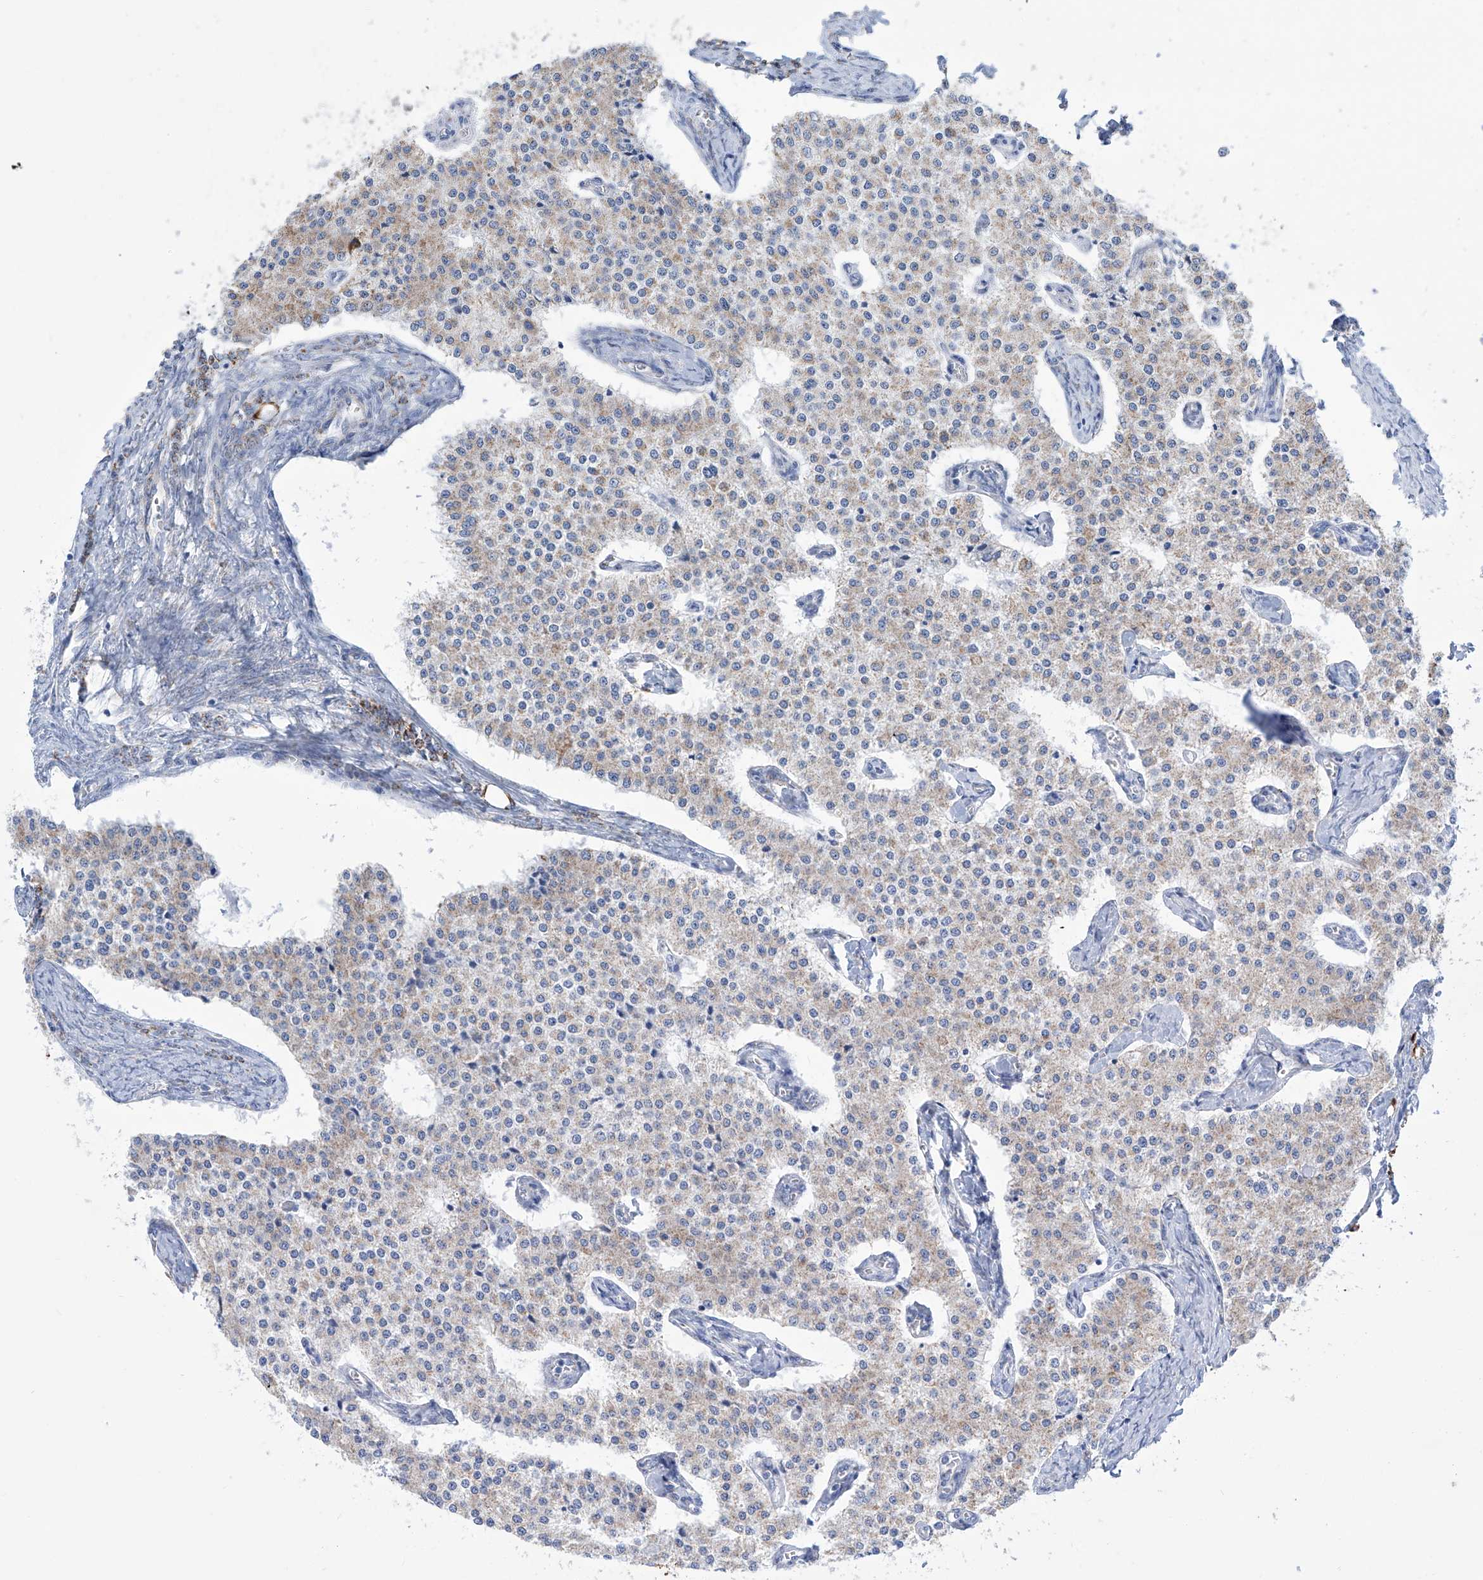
{"staining": {"intensity": "weak", "quantity": "<25%", "location": "cytoplasmic/membranous"}, "tissue": "carcinoid", "cell_type": "Tumor cells", "image_type": "cancer", "snomed": [{"axis": "morphology", "description": "Carcinoid, malignant, NOS"}, {"axis": "topography", "description": "Colon"}], "caption": "Immunohistochemical staining of carcinoid (malignant) reveals no significant positivity in tumor cells.", "gene": "ALDH6A1", "patient": {"sex": "female", "age": 52}}